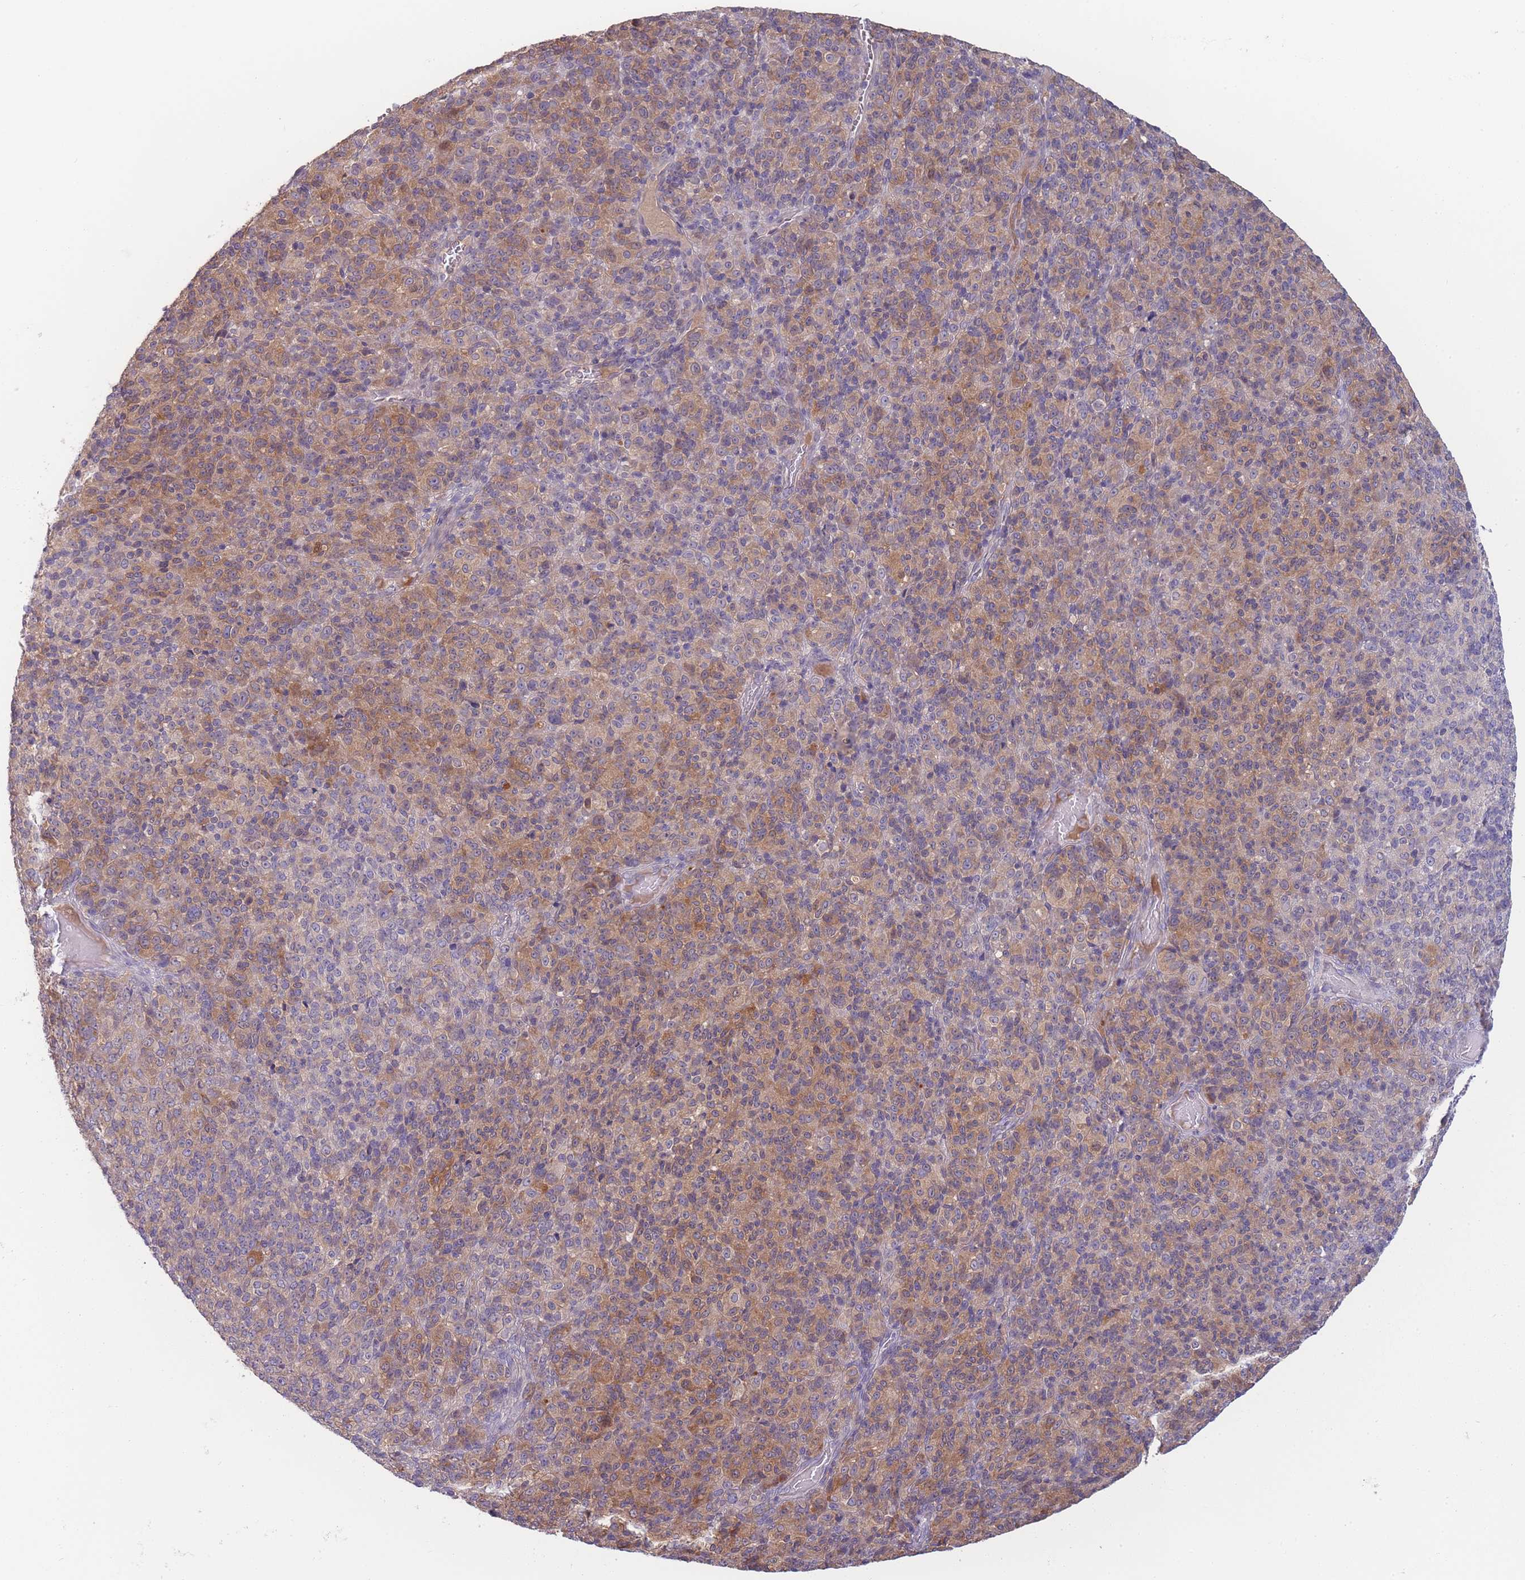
{"staining": {"intensity": "moderate", "quantity": "25%-75%", "location": "cytoplasmic/membranous"}, "tissue": "melanoma", "cell_type": "Tumor cells", "image_type": "cancer", "snomed": [{"axis": "morphology", "description": "Malignant melanoma, Metastatic site"}, {"axis": "topography", "description": "Brain"}], "caption": "DAB immunohistochemical staining of melanoma shows moderate cytoplasmic/membranous protein expression in about 25%-75% of tumor cells. Using DAB (3,3'-diaminobenzidine) (brown) and hematoxylin (blue) stains, captured at high magnification using brightfield microscopy.", "gene": "SPHKAP", "patient": {"sex": "female", "age": 56}}